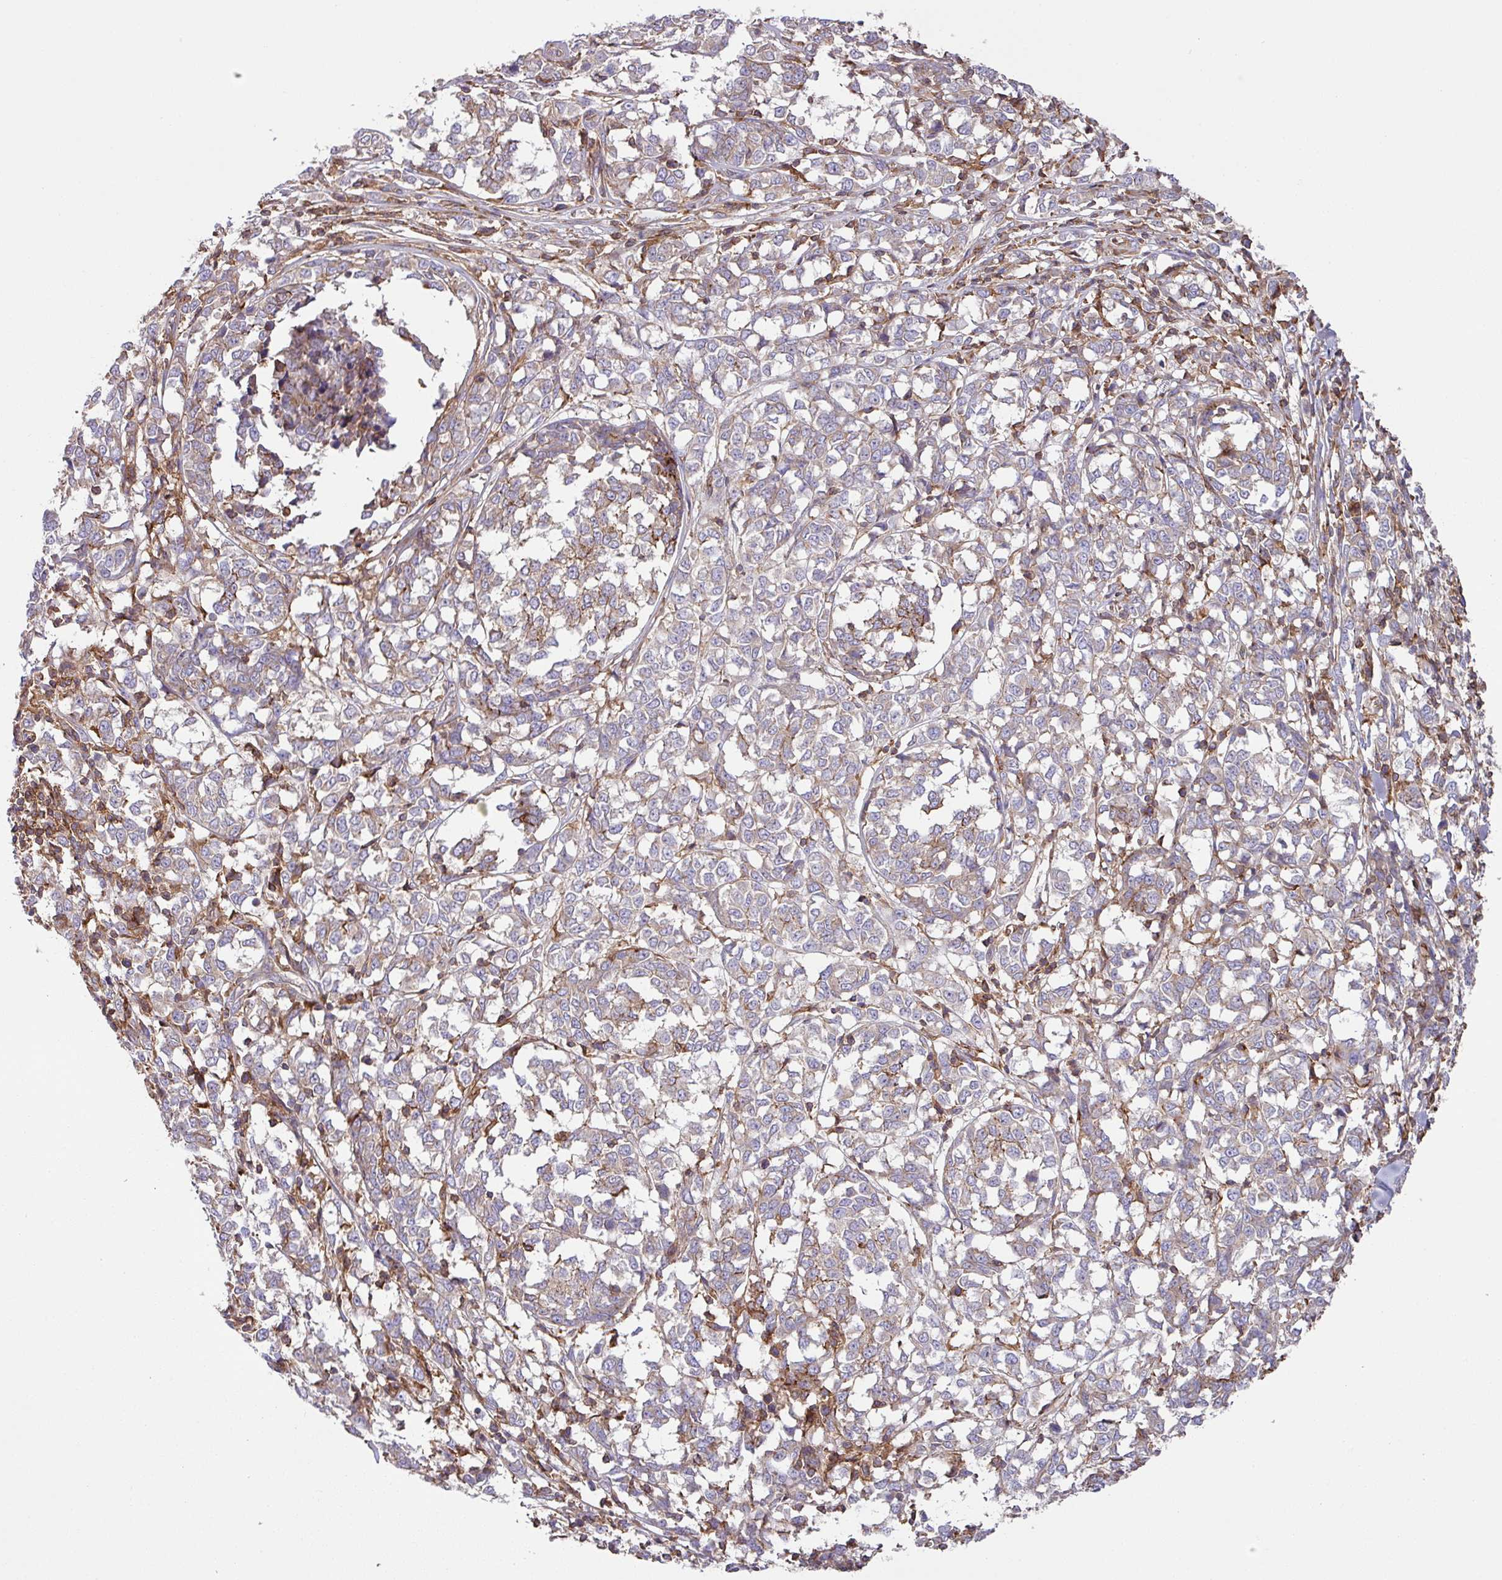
{"staining": {"intensity": "negative", "quantity": "none", "location": "none"}, "tissue": "melanoma", "cell_type": "Tumor cells", "image_type": "cancer", "snomed": [{"axis": "morphology", "description": "Malignant melanoma, NOS"}, {"axis": "topography", "description": "Skin"}], "caption": "Immunohistochemical staining of malignant melanoma demonstrates no significant staining in tumor cells. (Stains: DAB (3,3'-diaminobenzidine) IHC with hematoxylin counter stain, Microscopy: brightfield microscopy at high magnification).", "gene": "RIC1", "patient": {"sex": "female", "age": 72}}